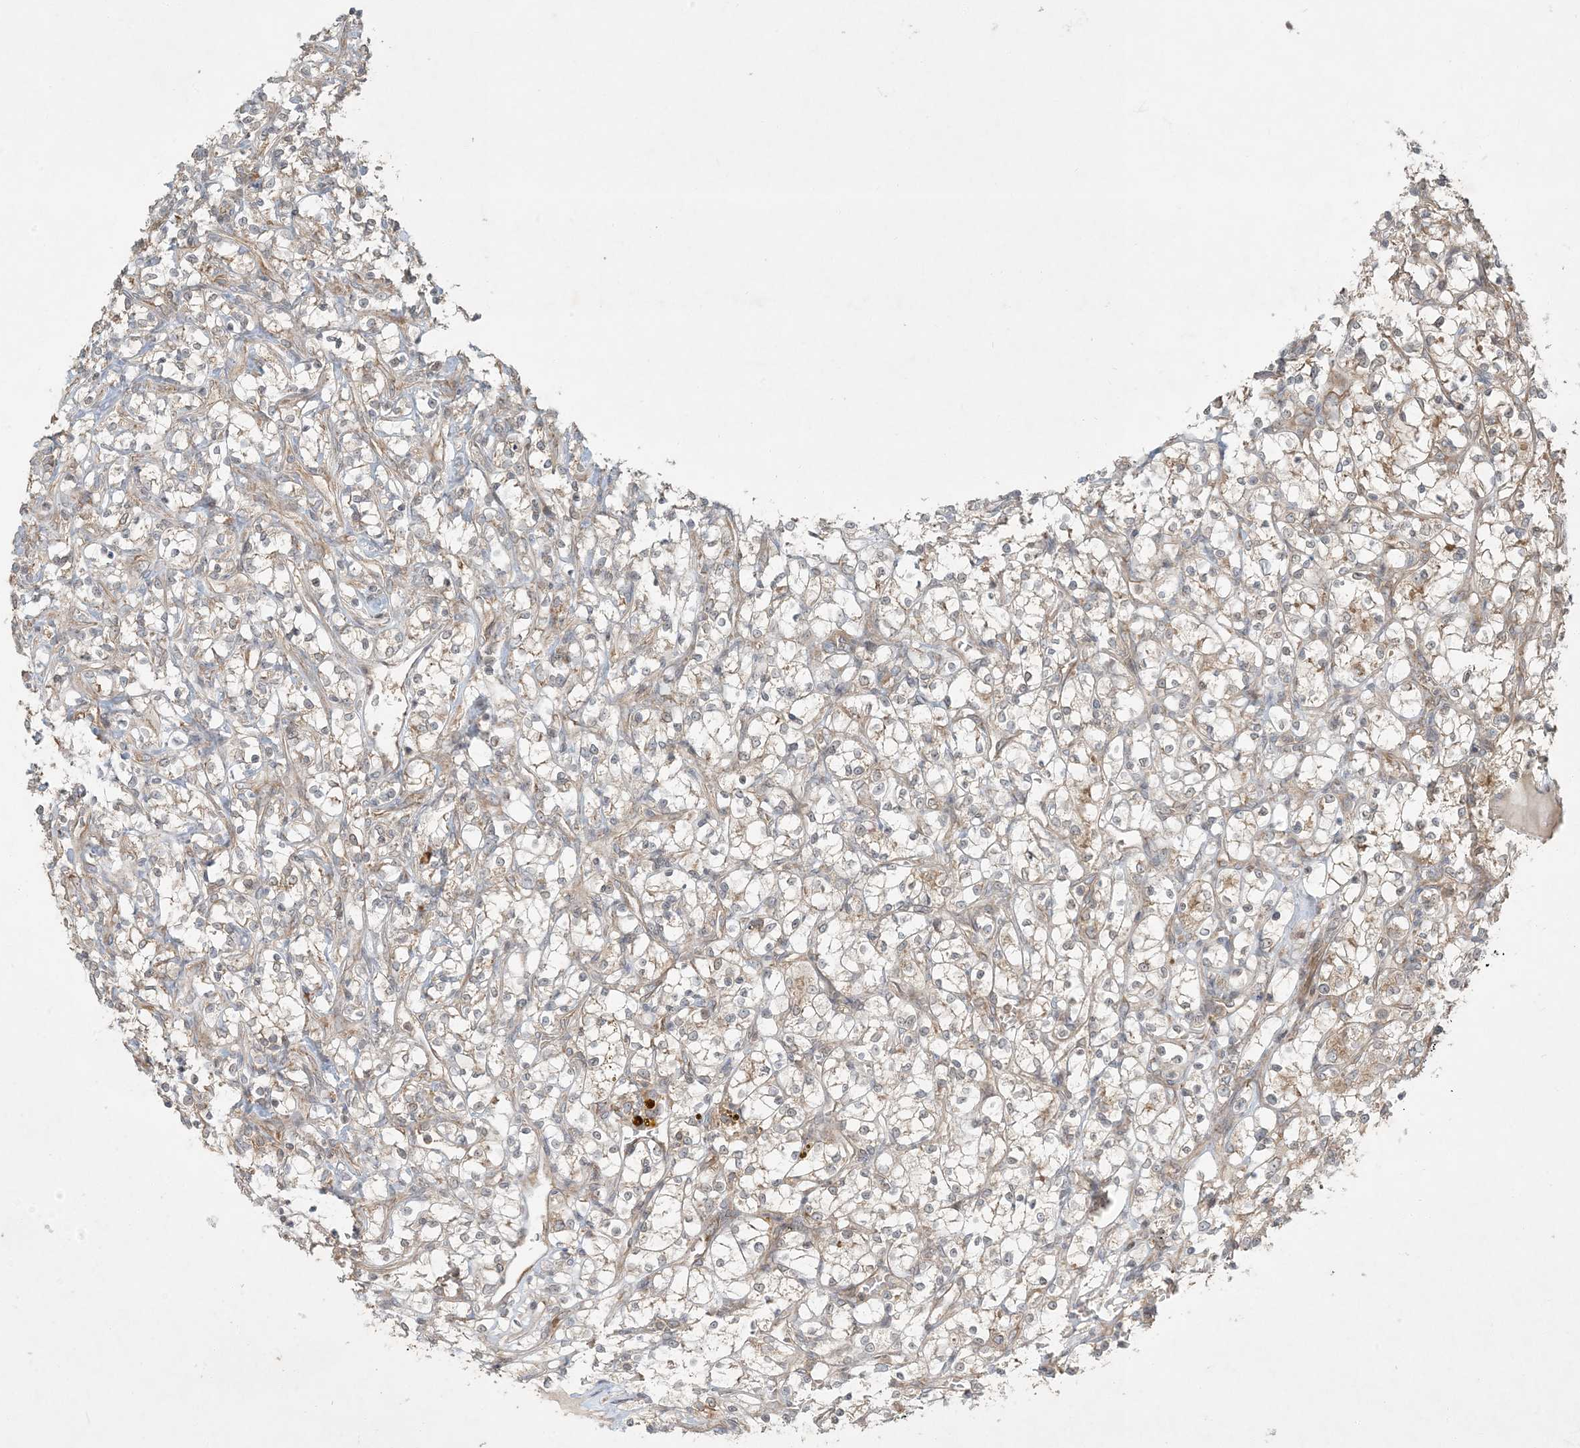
{"staining": {"intensity": "moderate", "quantity": "<25%", "location": "cytoplasmic/membranous"}, "tissue": "renal cancer", "cell_type": "Tumor cells", "image_type": "cancer", "snomed": [{"axis": "morphology", "description": "Adenocarcinoma, NOS"}, {"axis": "topography", "description": "Kidney"}], "caption": "Immunohistochemistry of human renal cancer (adenocarcinoma) exhibits low levels of moderate cytoplasmic/membranous positivity in about <25% of tumor cells.", "gene": "COMMD8", "patient": {"sex": "female", "age": 69}}